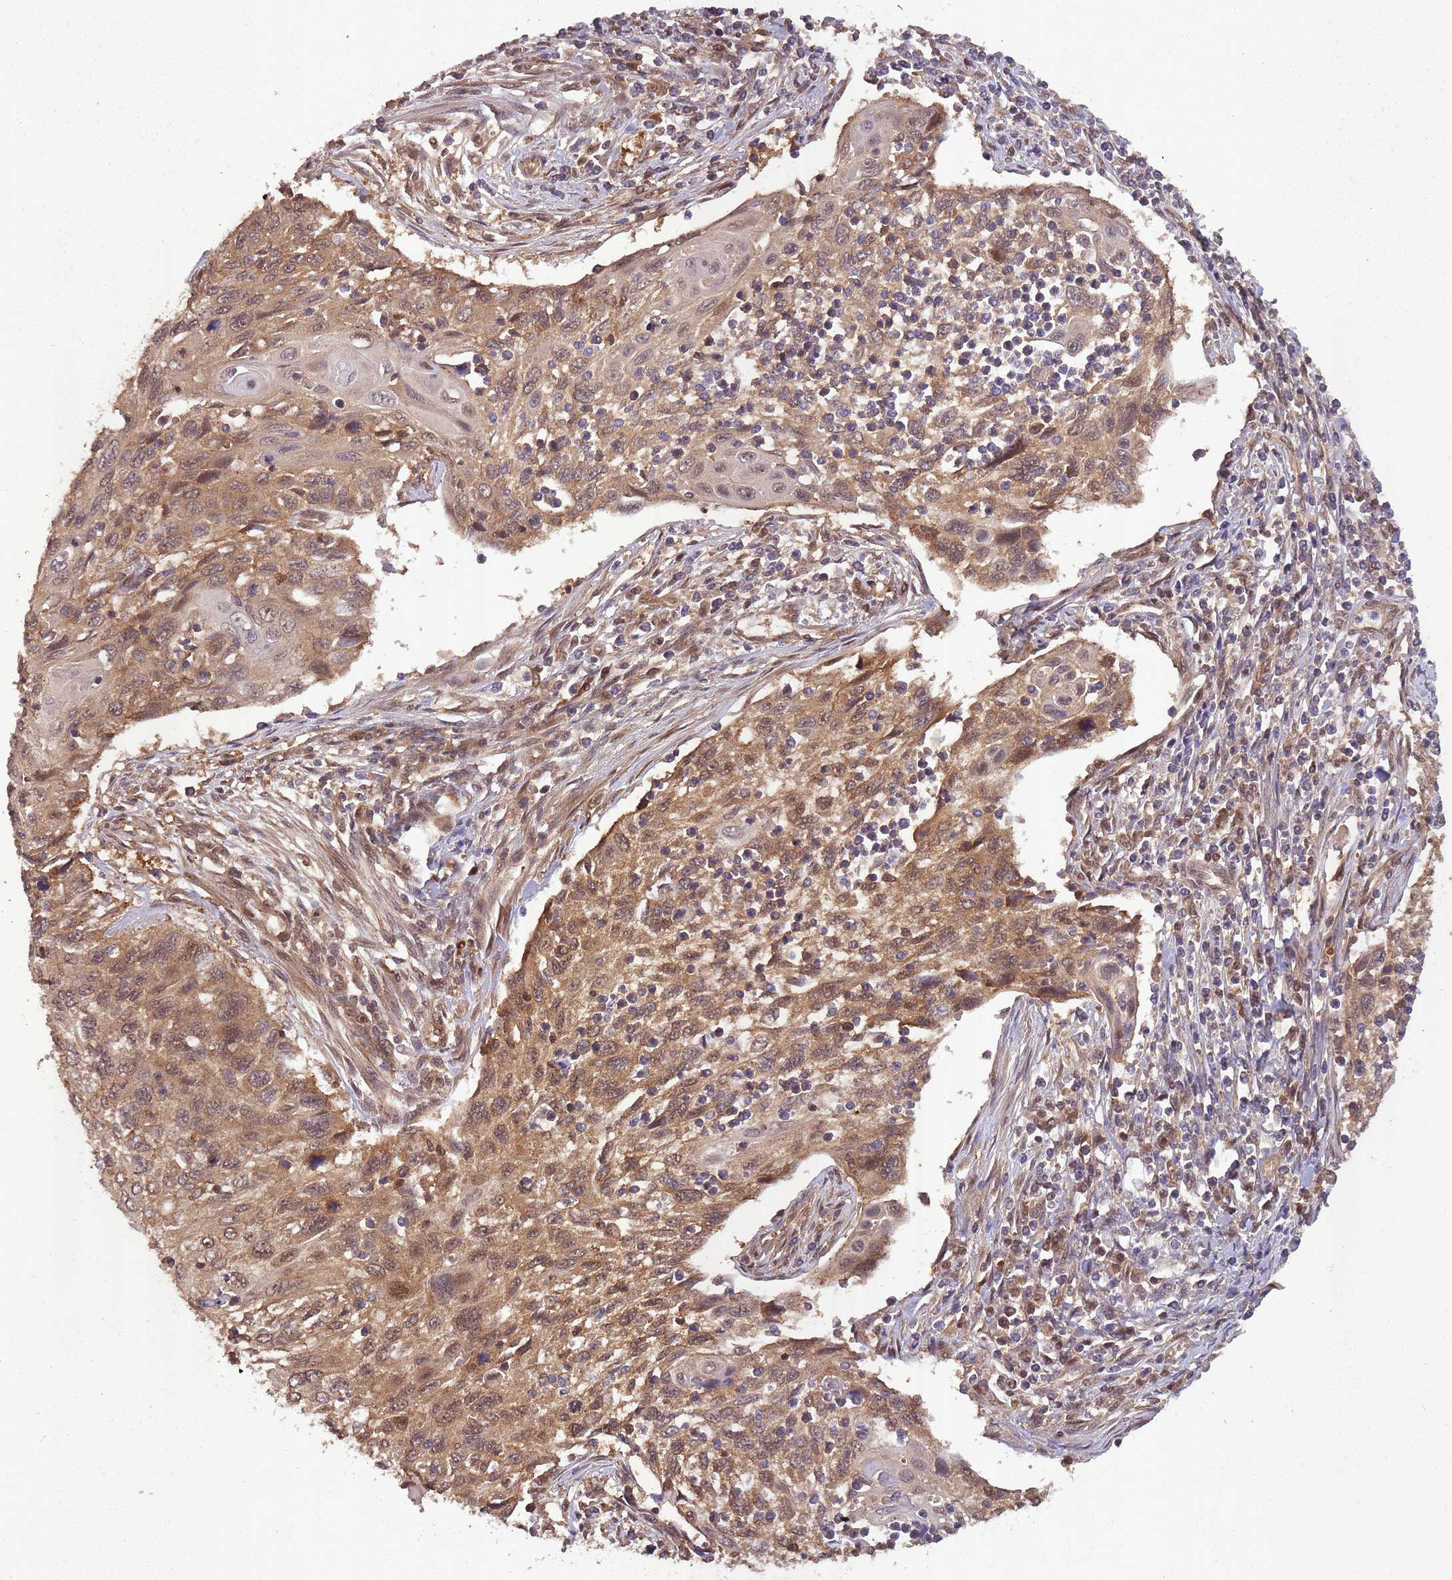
{"staining": {"intensity": "moderate", "quantity": ">75%", "location": "cytoplasmic/membranous,nuclear"}, "tissue": "cervical cancer", "cell_type": "Tumor cells", "image_type": "cancer", "snomed": [{"axis": "morphology", "description": "Squamous cell carcinoma, NOS"}, {"axis": "topography", "description": "Cervix"}], "caption": "The image shows staining of squamous cell carcinoma (cervical), revealing moderate cytoplasmic/membranous and nuclear protein staining (brown color) within tumor cells. (brown staining indicates protein expression, while blue staining denotes nuclei).", "gene": "PPP6R3", "patient": {"sex": "female", "age": 70}}